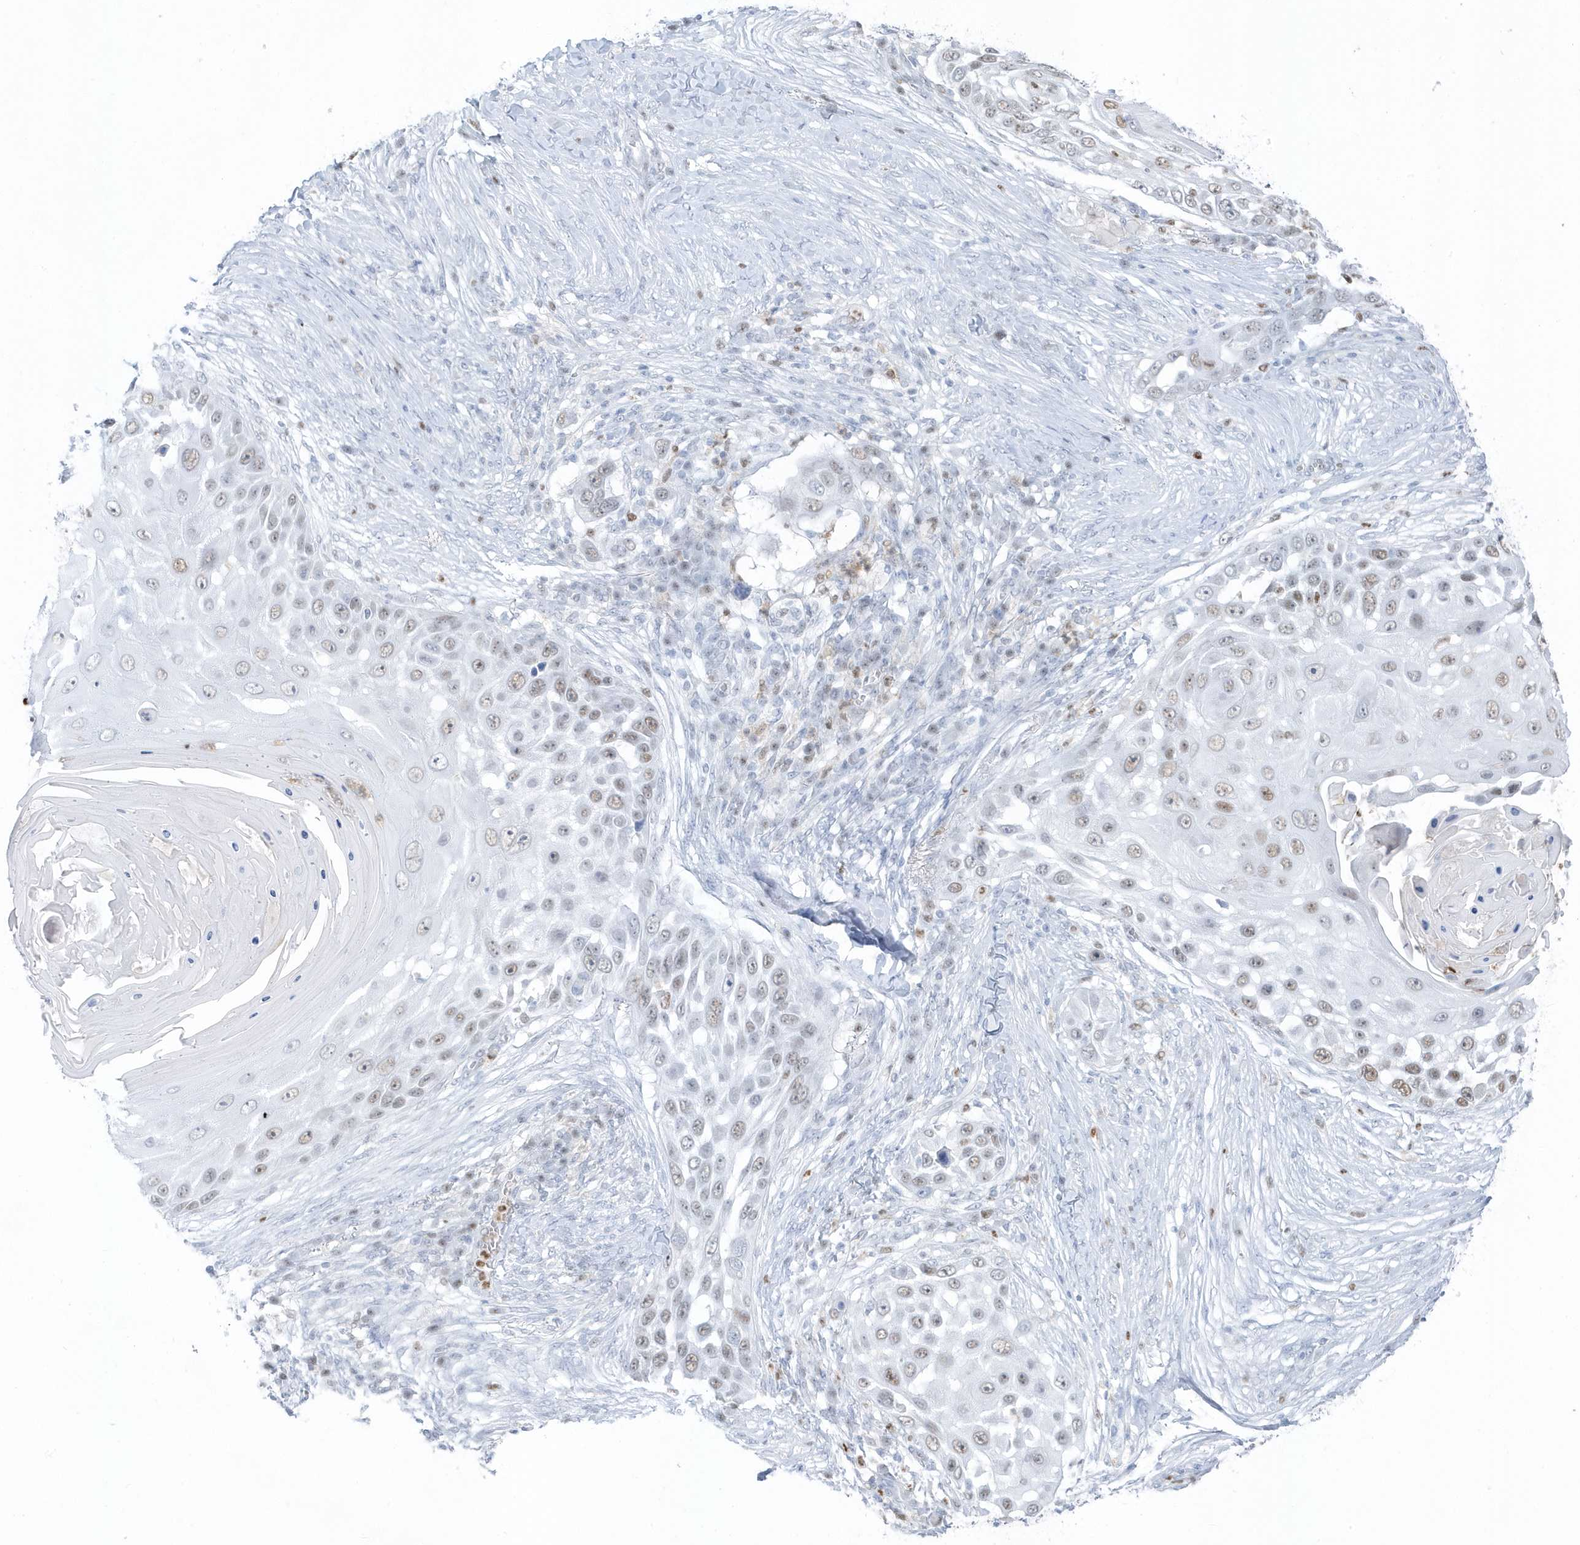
{"staining": {"intensity": "moderate", "quantity": "<25%", "location": "nuclear"}, "tissue": "skin cancer", "cell_type": "Tumor cells", "image_type": "cancer", "snomed": [{"axis": "morphology", "description": "Squamous cell carcinoma, NOS"}, {"axis": "topography", "description": "Skin"}], "caption": "Brown immunohistochemical staining in human squamous cell carcinoma (skin) exhibits moderate nuclear expression in approximately <25% of tumor cells.", "gene": "SMIM34", "patient": {"sex": "female", "age": 44}}